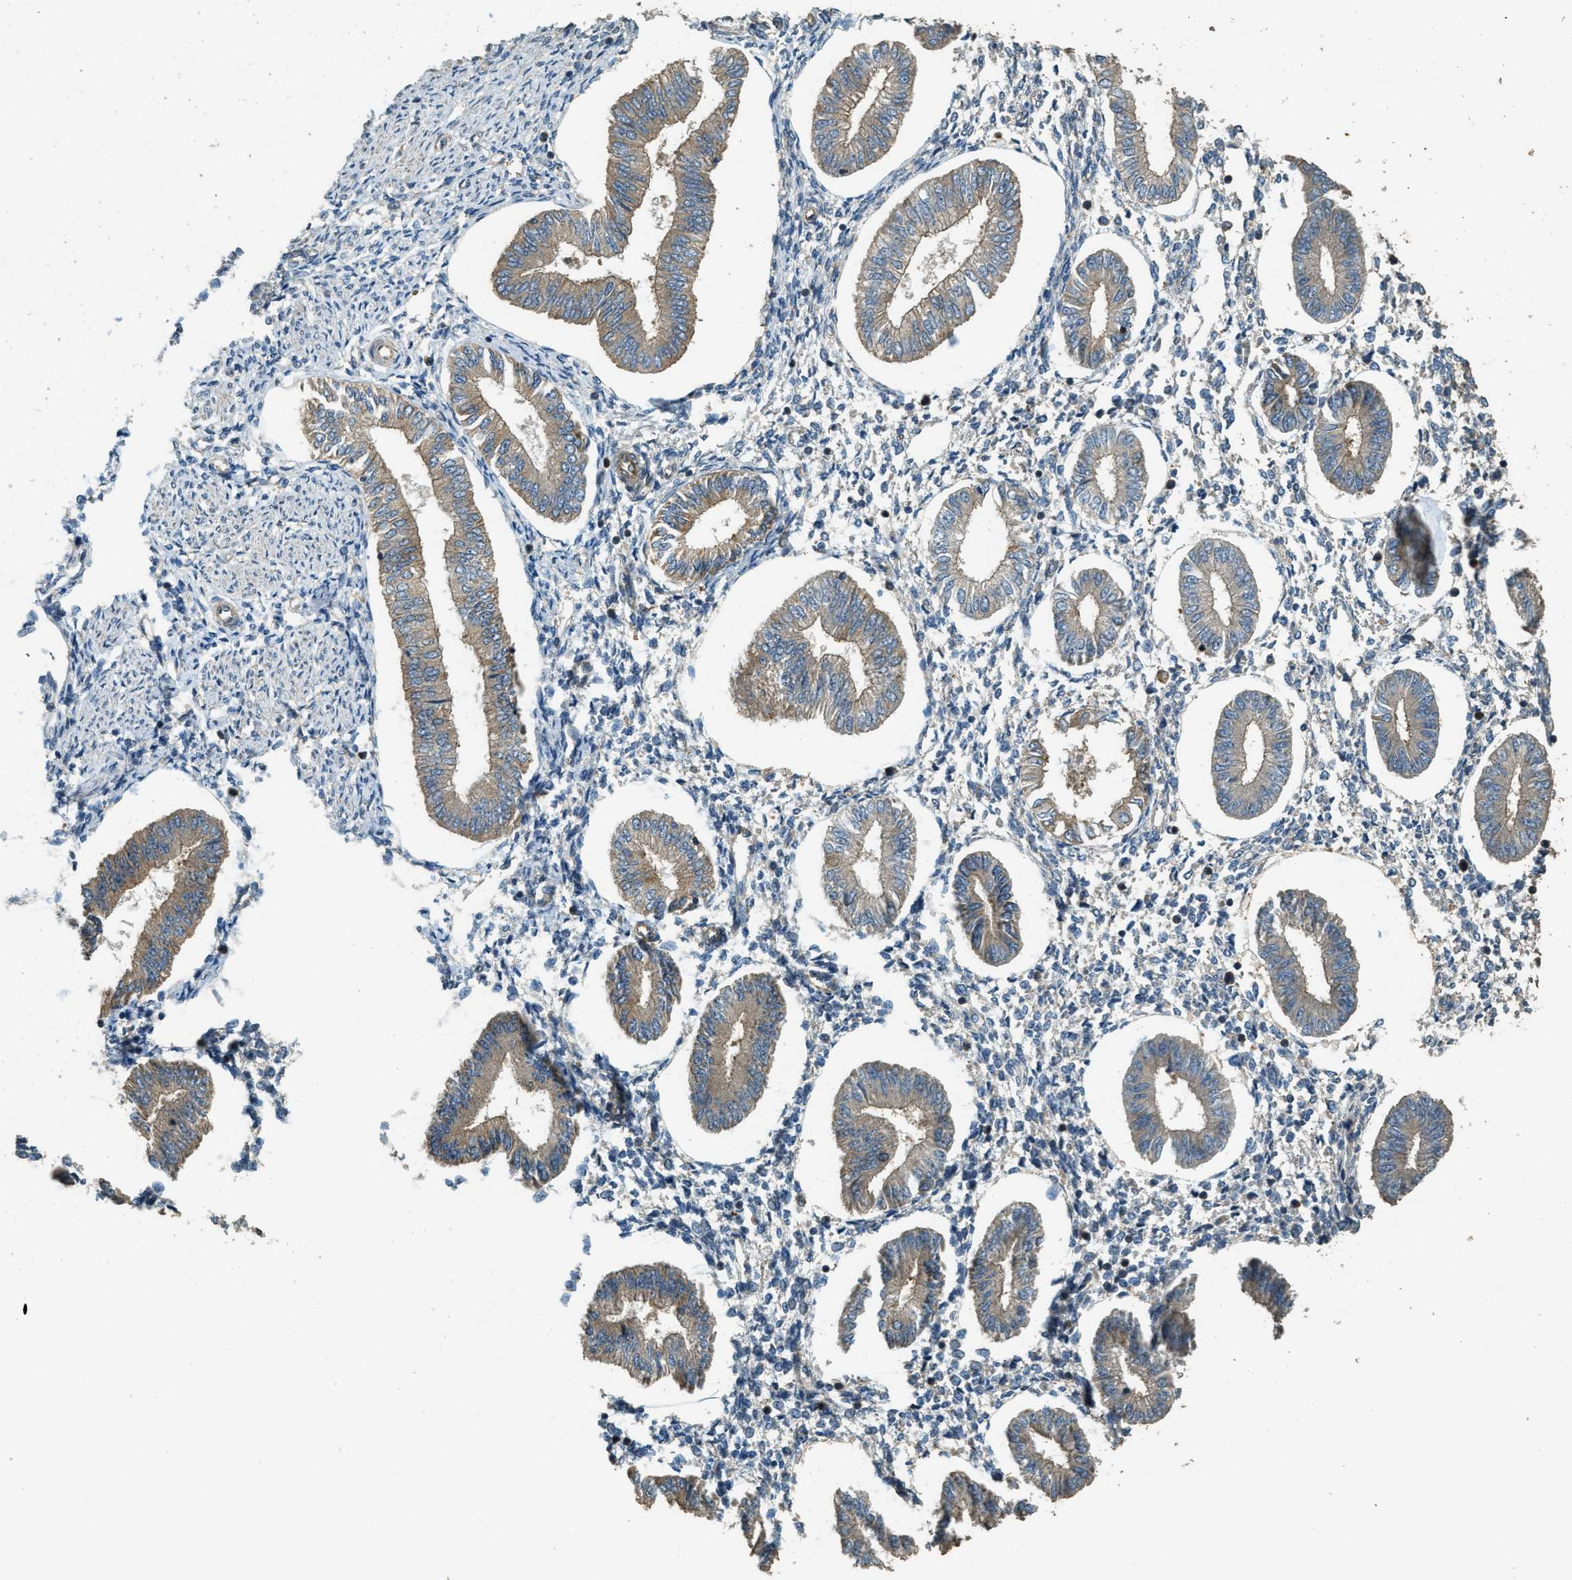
{"staining": {"intensity": "moderate", "quantity": "<25%", "location": "cytoplasmic/membranous"}, "tissue": "endometrium", "cell_type": "Cells in endometrial stroma", "image_type": "normal", "snomed": [{"axis": "morphology", "description": "Normal tissue, NOS"}, {"axis": "topography", "description": "Endometrium"}], "caption": "A brown stain labels moderate cytoplasmic/membranous positivity of a protein in cells in endometrial stroma of unremarkable endometrium. (DAB (3,3'-diaminobenzidine) IHC, brown staining for protein, blue staining for nuclei).", "gene": "MARS1", "patient": {"sex": "female", "age": 50}}